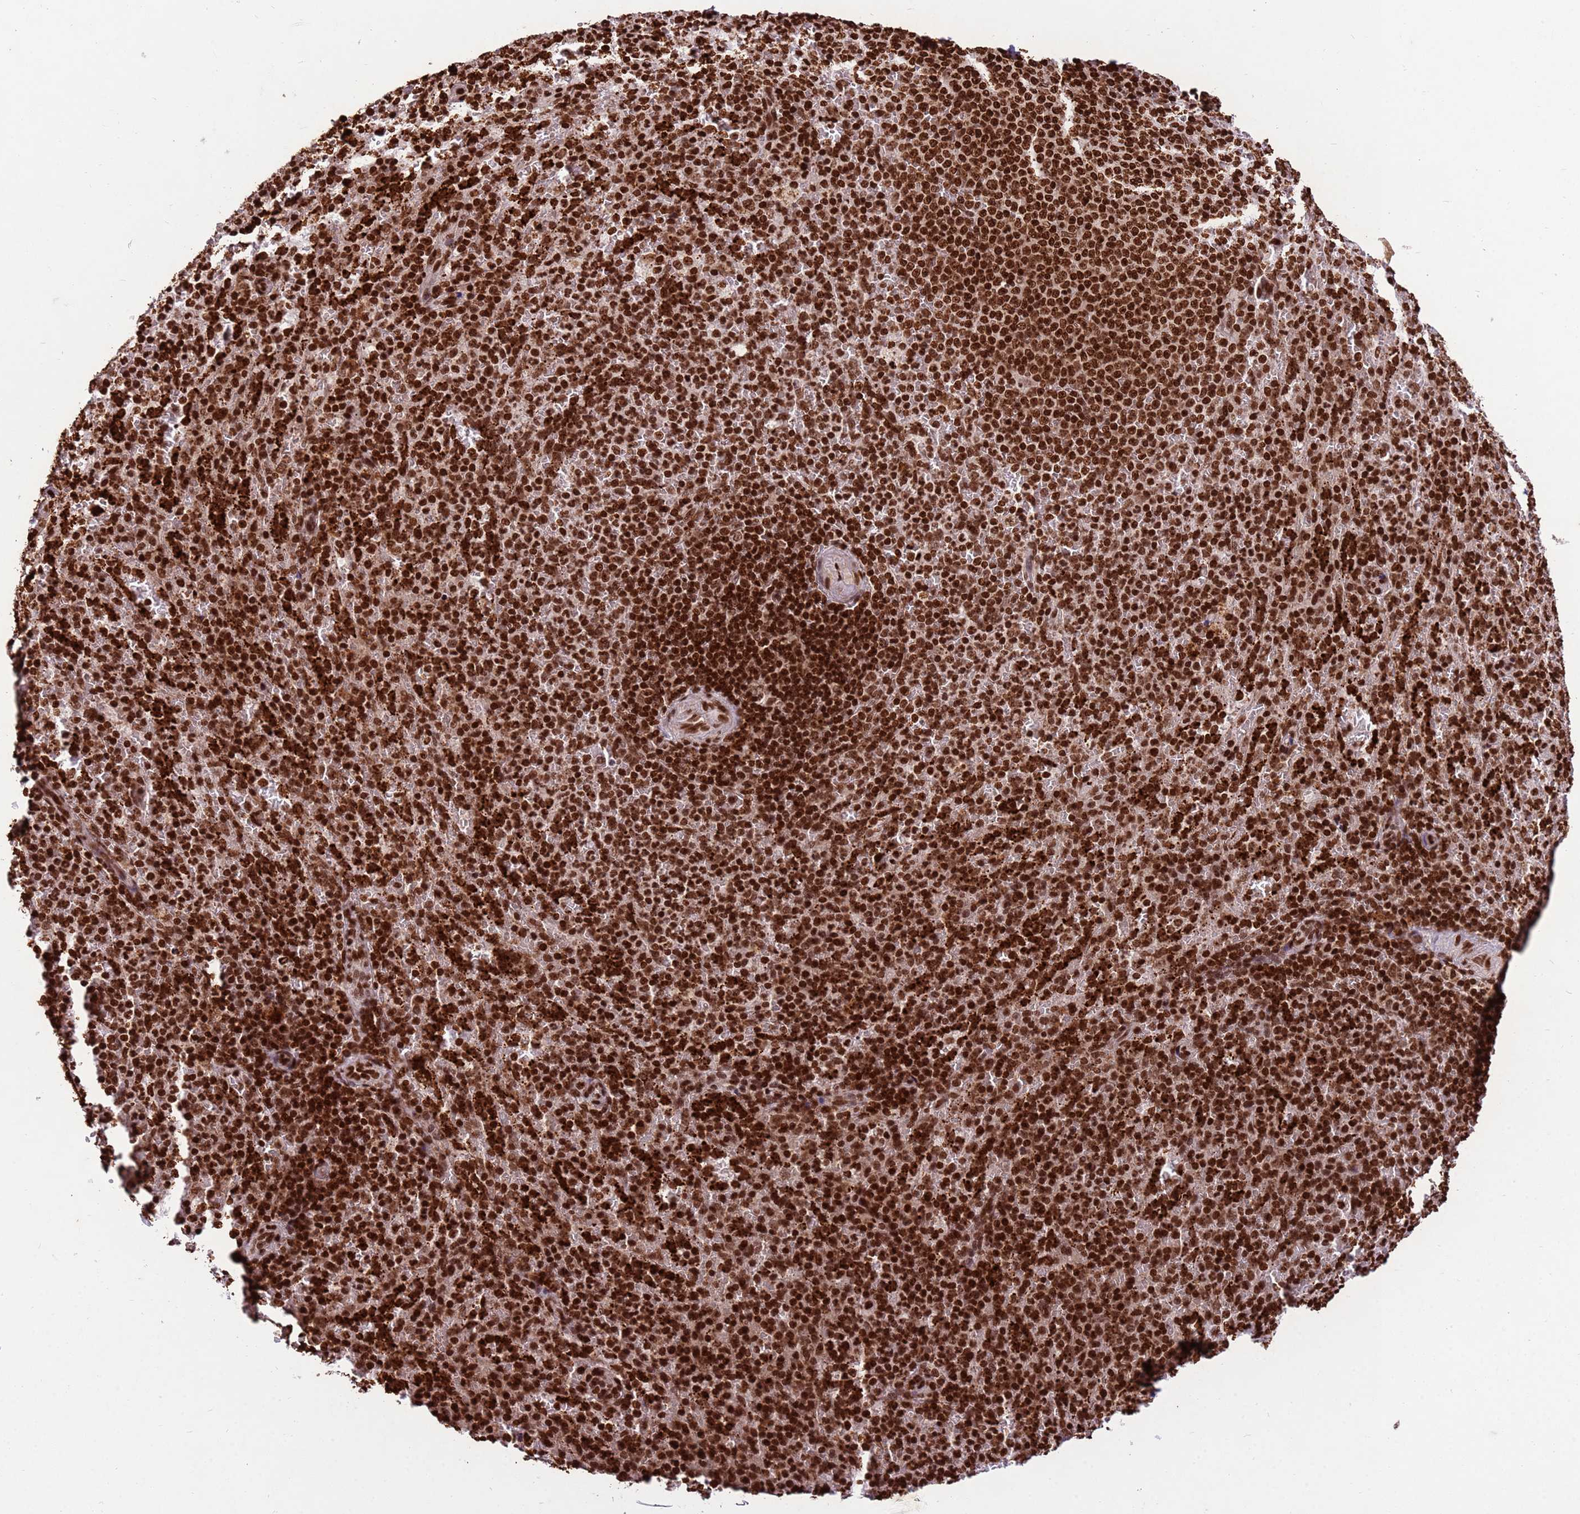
{"staining": {"intensity": "strong", "quantity": ">75%", "location": "nuclear"}, "tissue": "spleen", "cell_type": "Cells in red pulp", "image_type": "normal", "snomed": [{"axis": "morphology", "description": "Normal tissue, NOS"}, {"axis": "topography", "description": "Spleen"}], "caption": "Immunohistochemistry (IHC) of unremarkable human spleen reveals high levels of strong nuclear expression in about >75% of cells in red pulp.", "gene": "H3", "patient": {"sex": "female", "age": 21}}